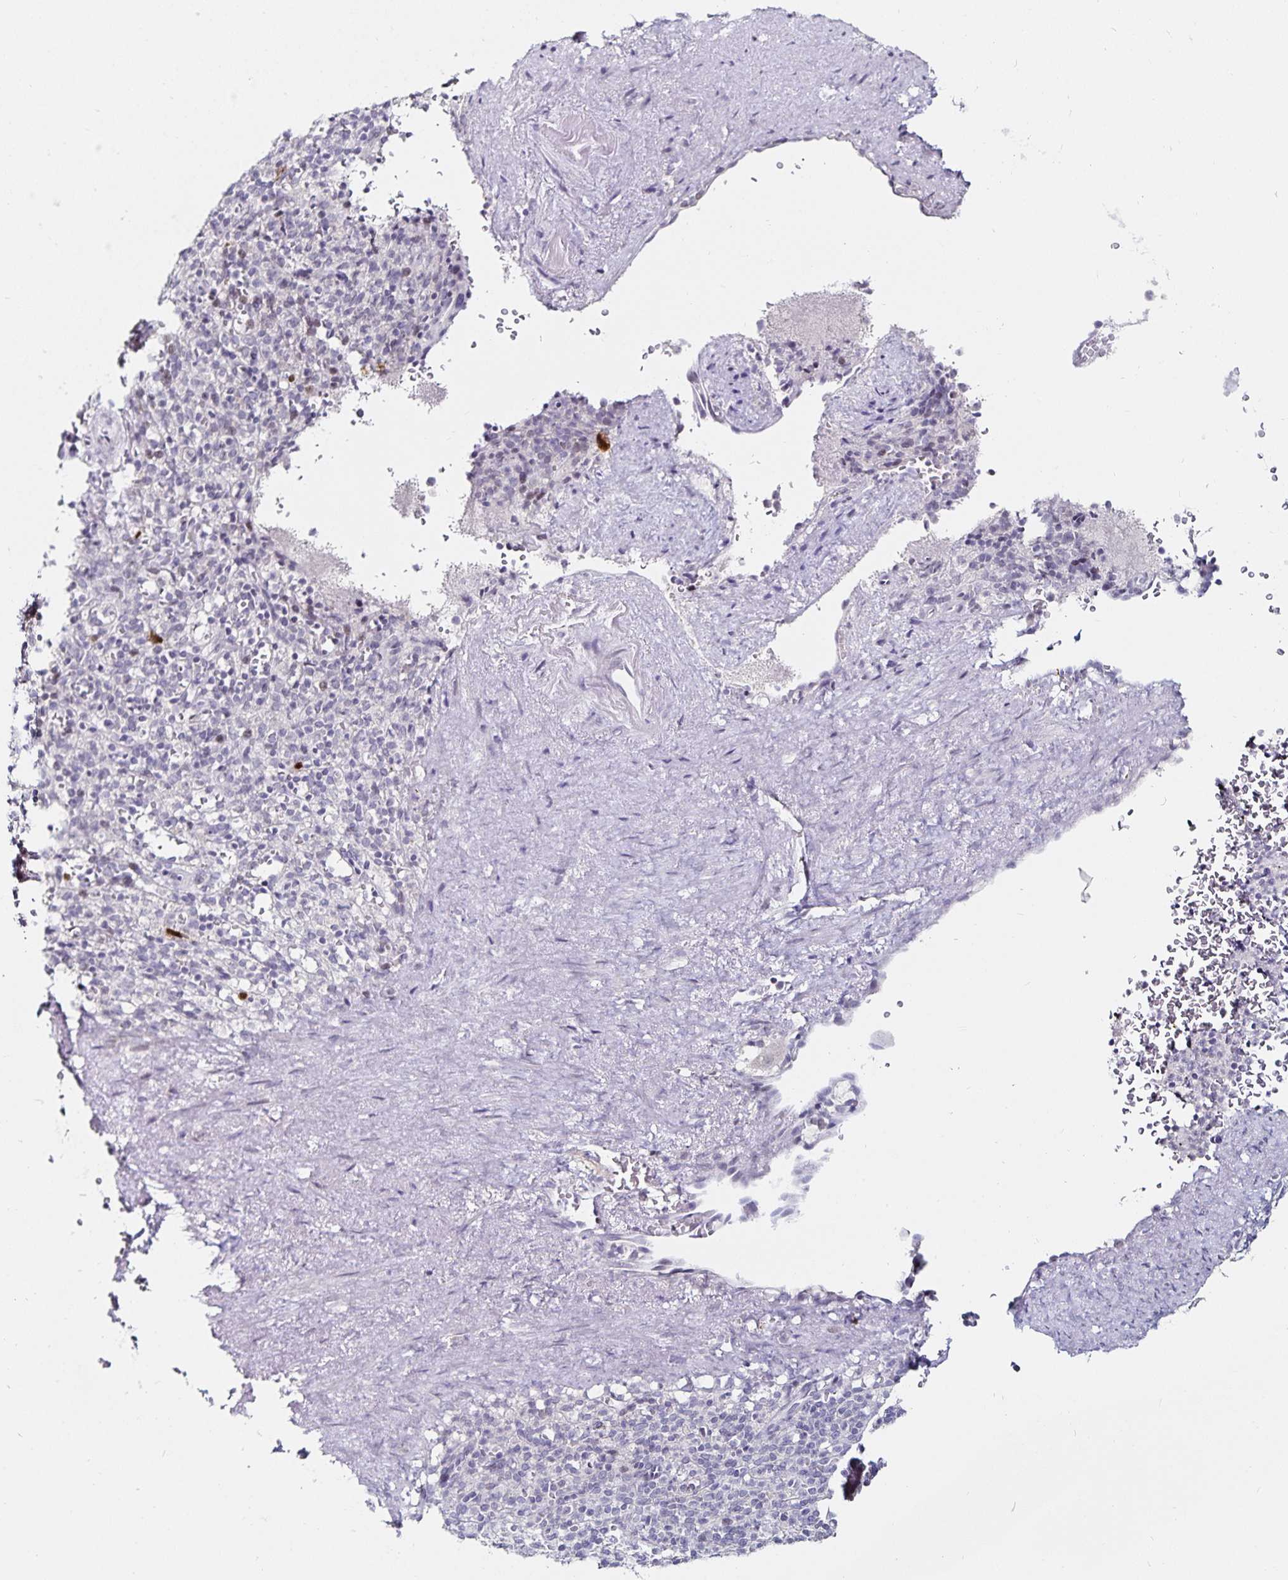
{"staining": {"intensity": "strong", "quantity": "<25%", "location": "nuclear"}, "tissue": "spleen", "cell_type": "Cells in red pulp", "image_type": "normal", "snomed": [{"axis": "morphology", "description": "Normal tissue, NOS"}, {"axis": "topography", "description": "Spleen"}], "caption": "Cells in red pulp display medium levels of strong nuclear positivity in approximately <25% of cells in benign spleen.", "gene": "ANLN", "patient": {"sex": "female", "age": 74}}